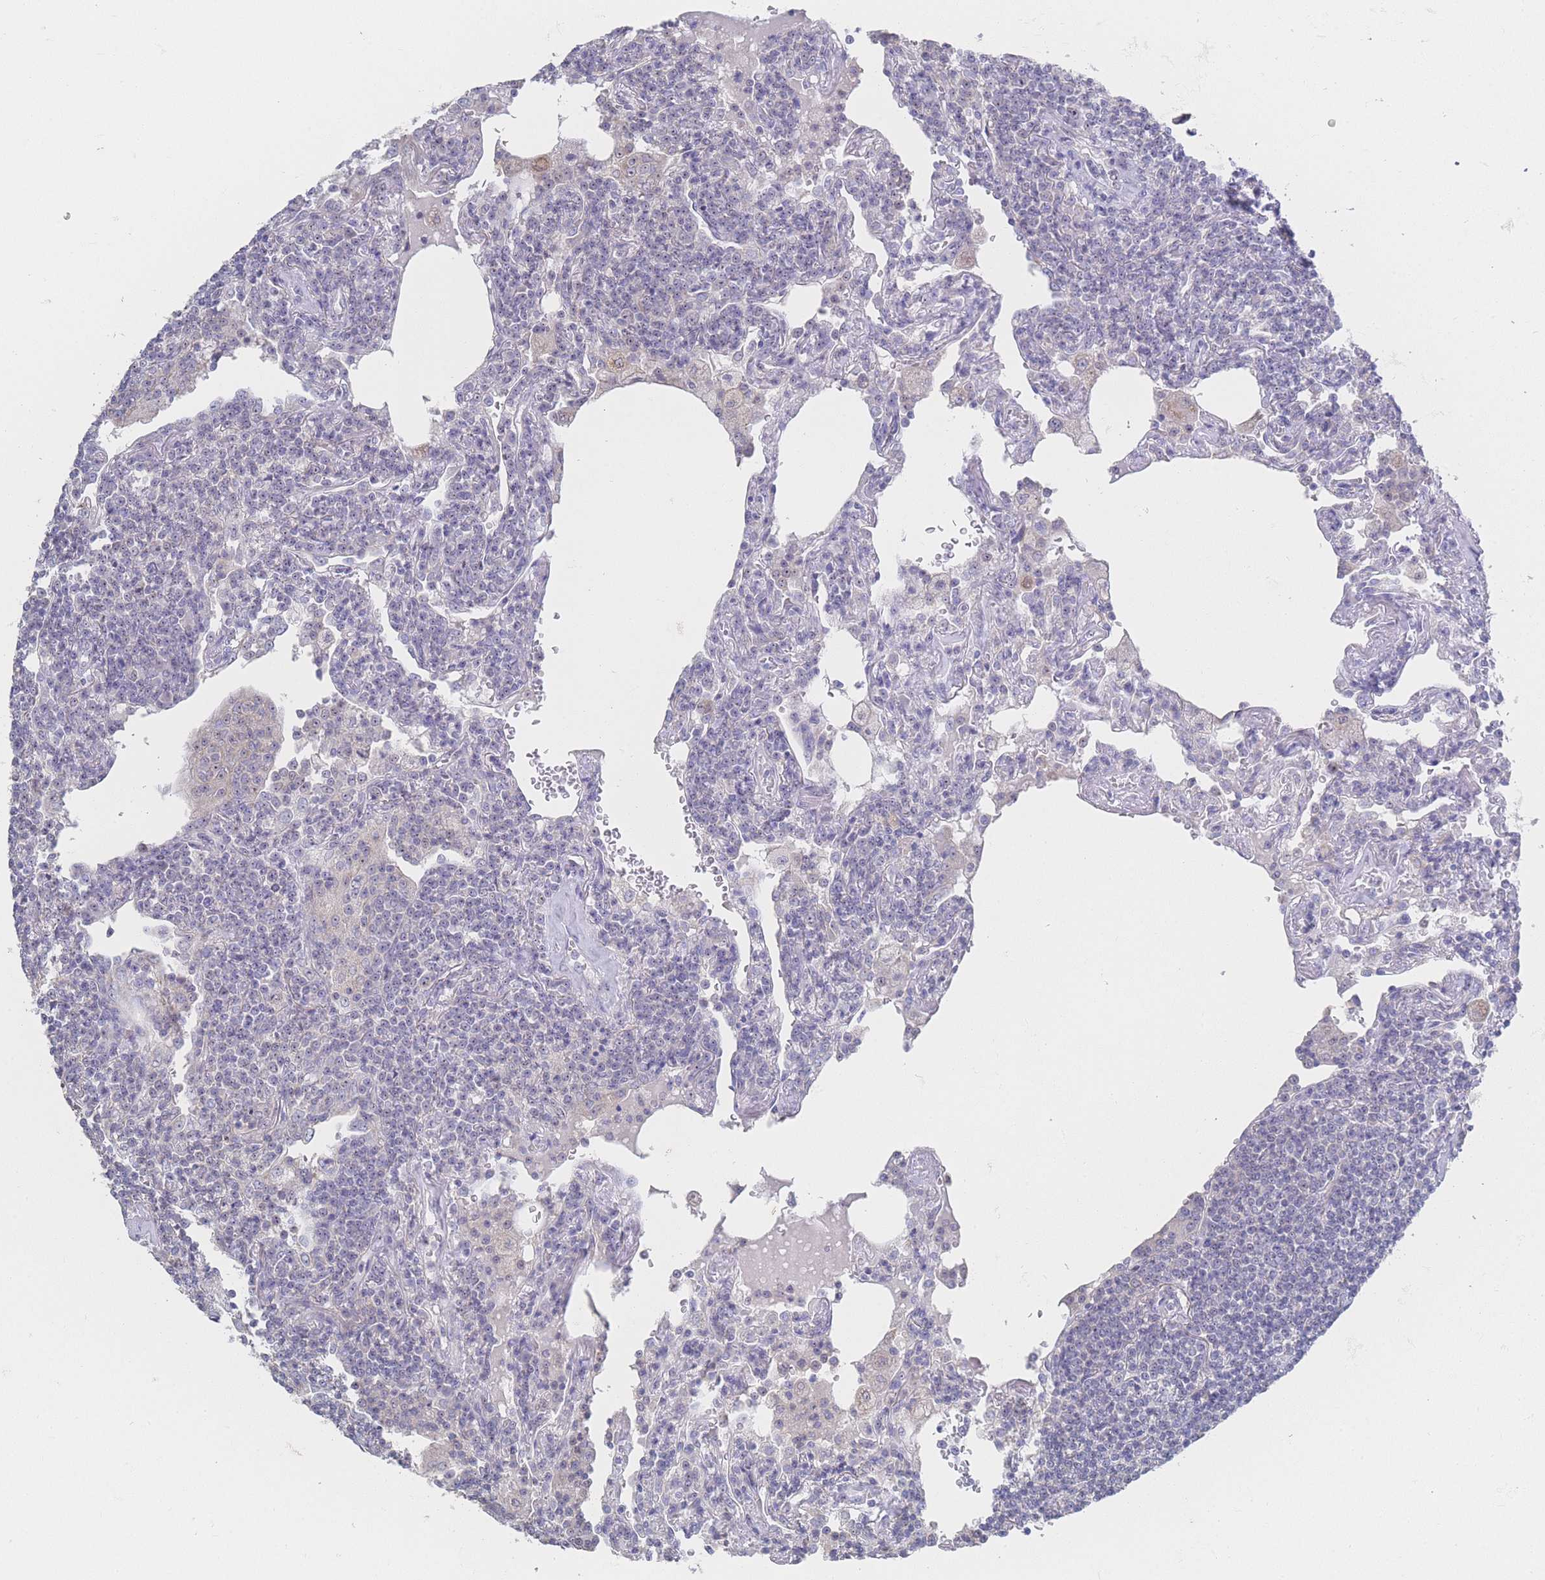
{"staining": {"intensity": "negative", "quantity": "none", "location": "none"}, "tissue": "lymphoma", "cell_type": "Tumor cells", "image_type": "cancer", "snomed": [{"axis": "morphology", "description": "Malignant lymphoma, non-Hodgkin's type, Low grade"}, {"axis": "topography", "description": "Lung"}], "caption": "Lymphoma was stained to show a protein in brown. There is no significant expression in tumor cells.", "gene": "ZNF142", "patient": {"sex": "female", "age": 71}}